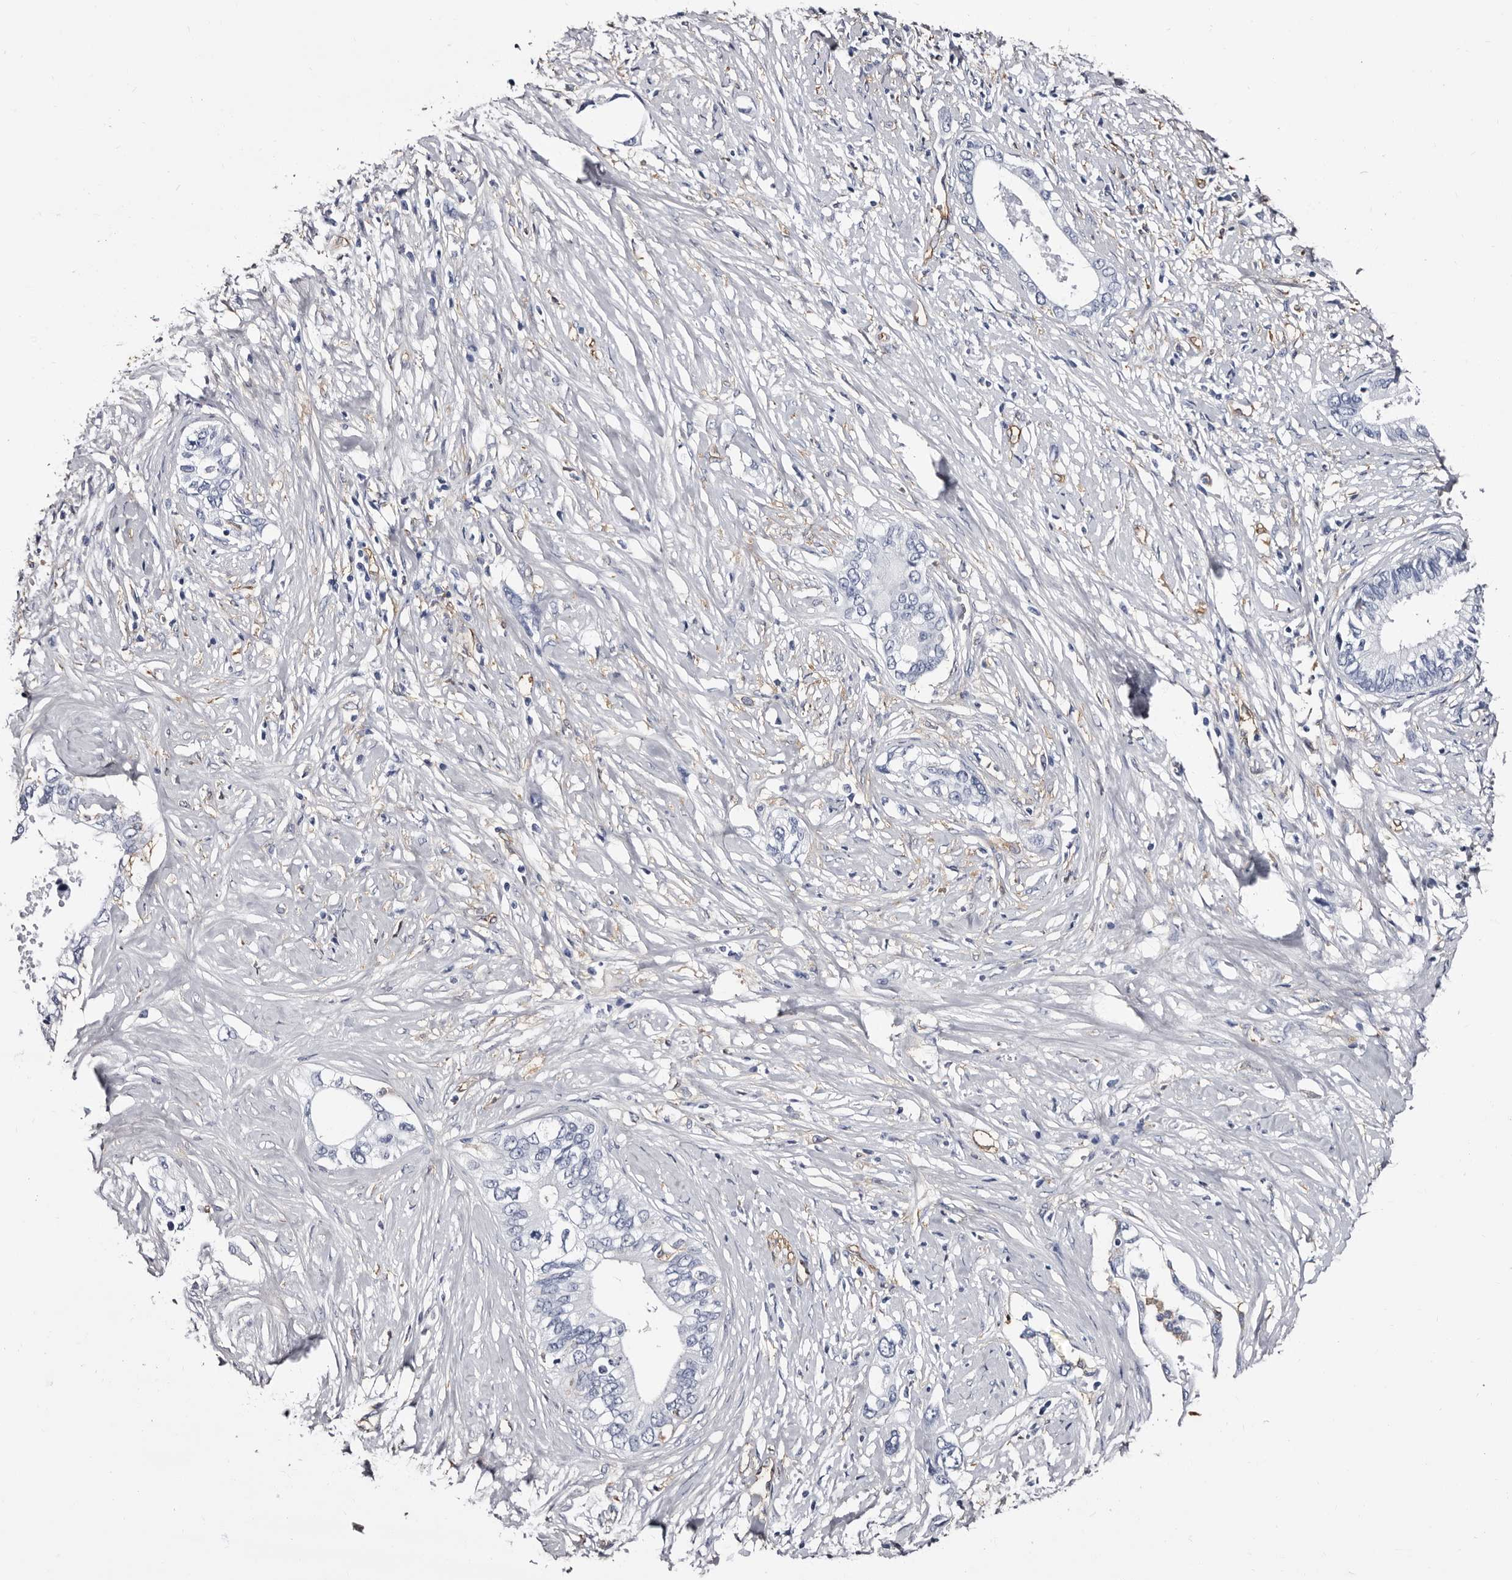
{"staining": {"intensity": "negative", "quantity": "none", "location": "none"}, "tissue": "pancreatic cancer", "cell_type": "Tumor cells", "image_type": "cancer", "snomed": [{"axis": "morphology", "description": "Normal tissue, NOS"}, {"axis": "morphology", "description": "Adenocarcinoma, NOS"}, {"axis": "topography", "description": "Pancreas"}, {"axis": "topography", "description": "Peripheral nerve tissue"}], "caption": "Pancreatic cancer (adenocarcinoma) stained for a protein using immunohistochemistry shows no positivity tumor cells.", "gene": "EPB41L3", "patient": {"sex": "male", "age": 59}}